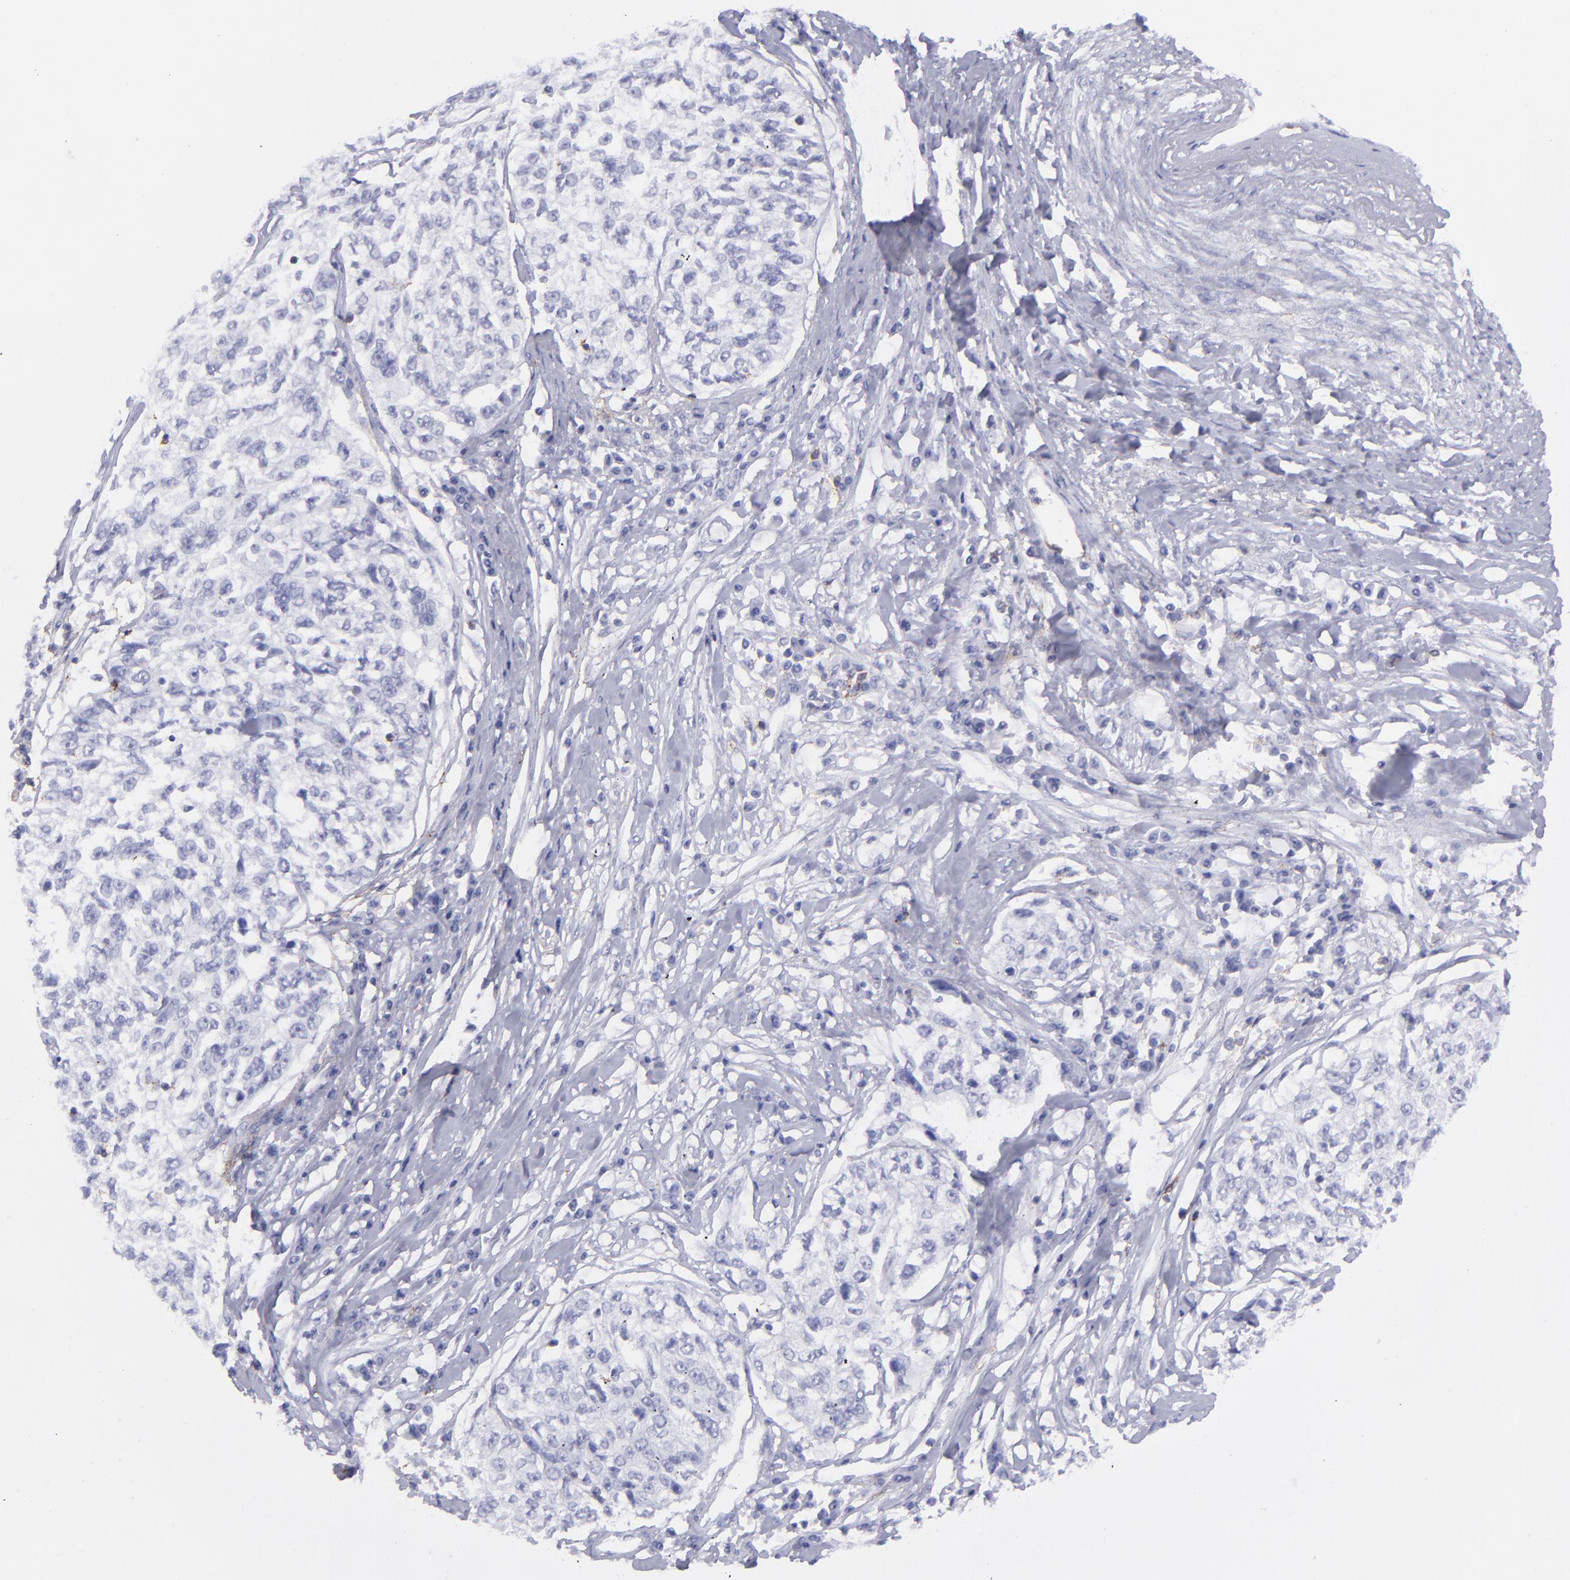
{"staining": {"intensity": "negative", "quantity": "none", "location": "none"}, "tissue": "cervical cancer", "cell_type": "Tumor cells", "image_type": "cancer", "snomed": [{"axis": "morphology", "description": "Squamous cell carcinoma, NOS"}, {"axis": "topography", "description": "Cervix"}], "caption": "Histopathology image shows no protein expression in tumor cells of cervical cancer (squamous cell carcinoma) tissue.", "gene": "SELPLG", "patient": {"sex": "female", "age": 57}}